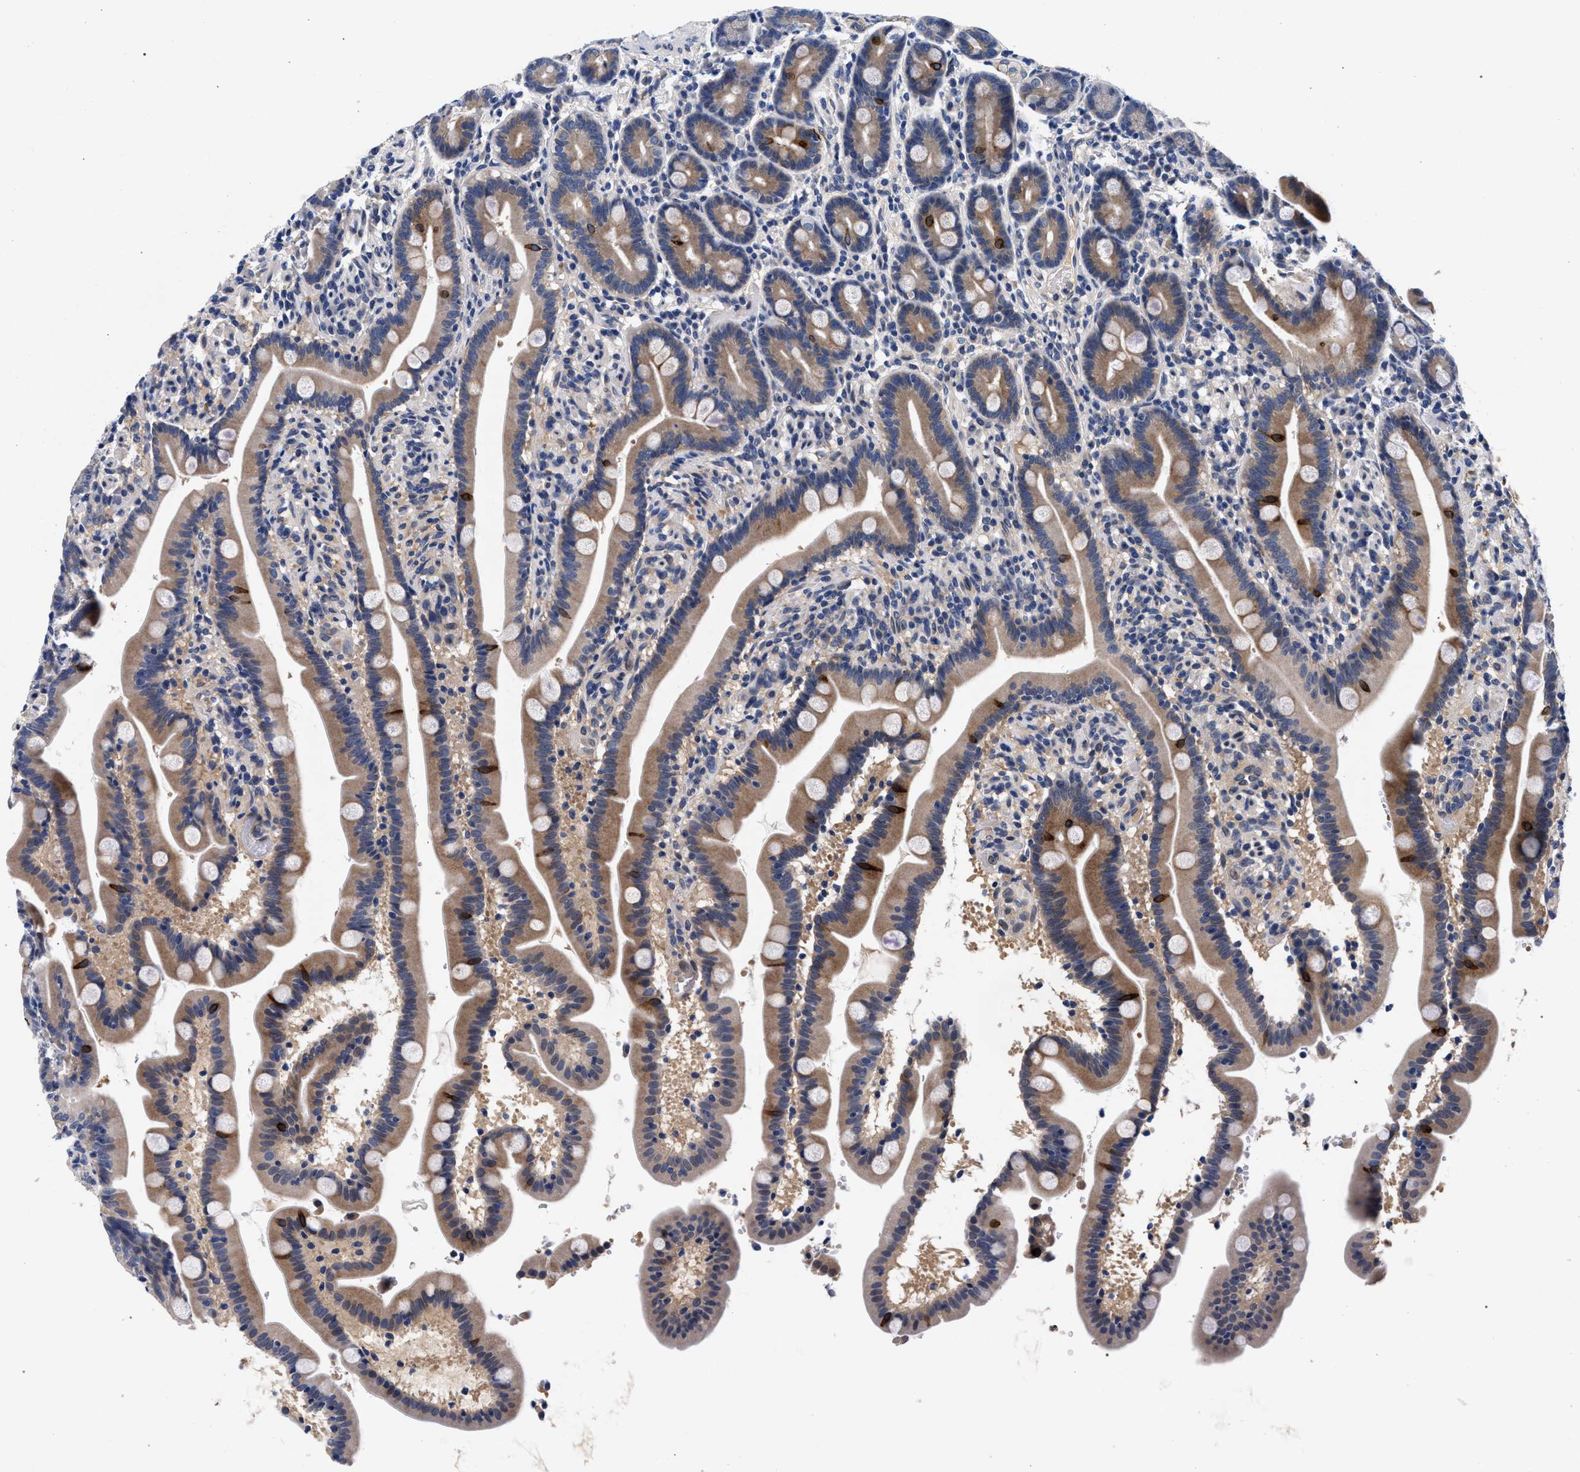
{"staining": {"intensity": "moderate", "quantity": ">75%", "location": "cytoplasmic/membranous"}, "tissue": "duodenum", "cell_type": "Glandular cells", "image_type": "normal", "snomed": [{"axis": "morphology", "description": "Normal tissue, NOS"}, {"axis": "topography", "description": "Duodenum"}], "caption": "IHC (DAB (3,3'-diaminobenzidine)) staining of normal duodenum exhibits moderate cytoplasmic/membranous protein positivity in about >75% of glandular cells.", "gene": "NEK7", "patient": {"sex": "male", "age": 54}}